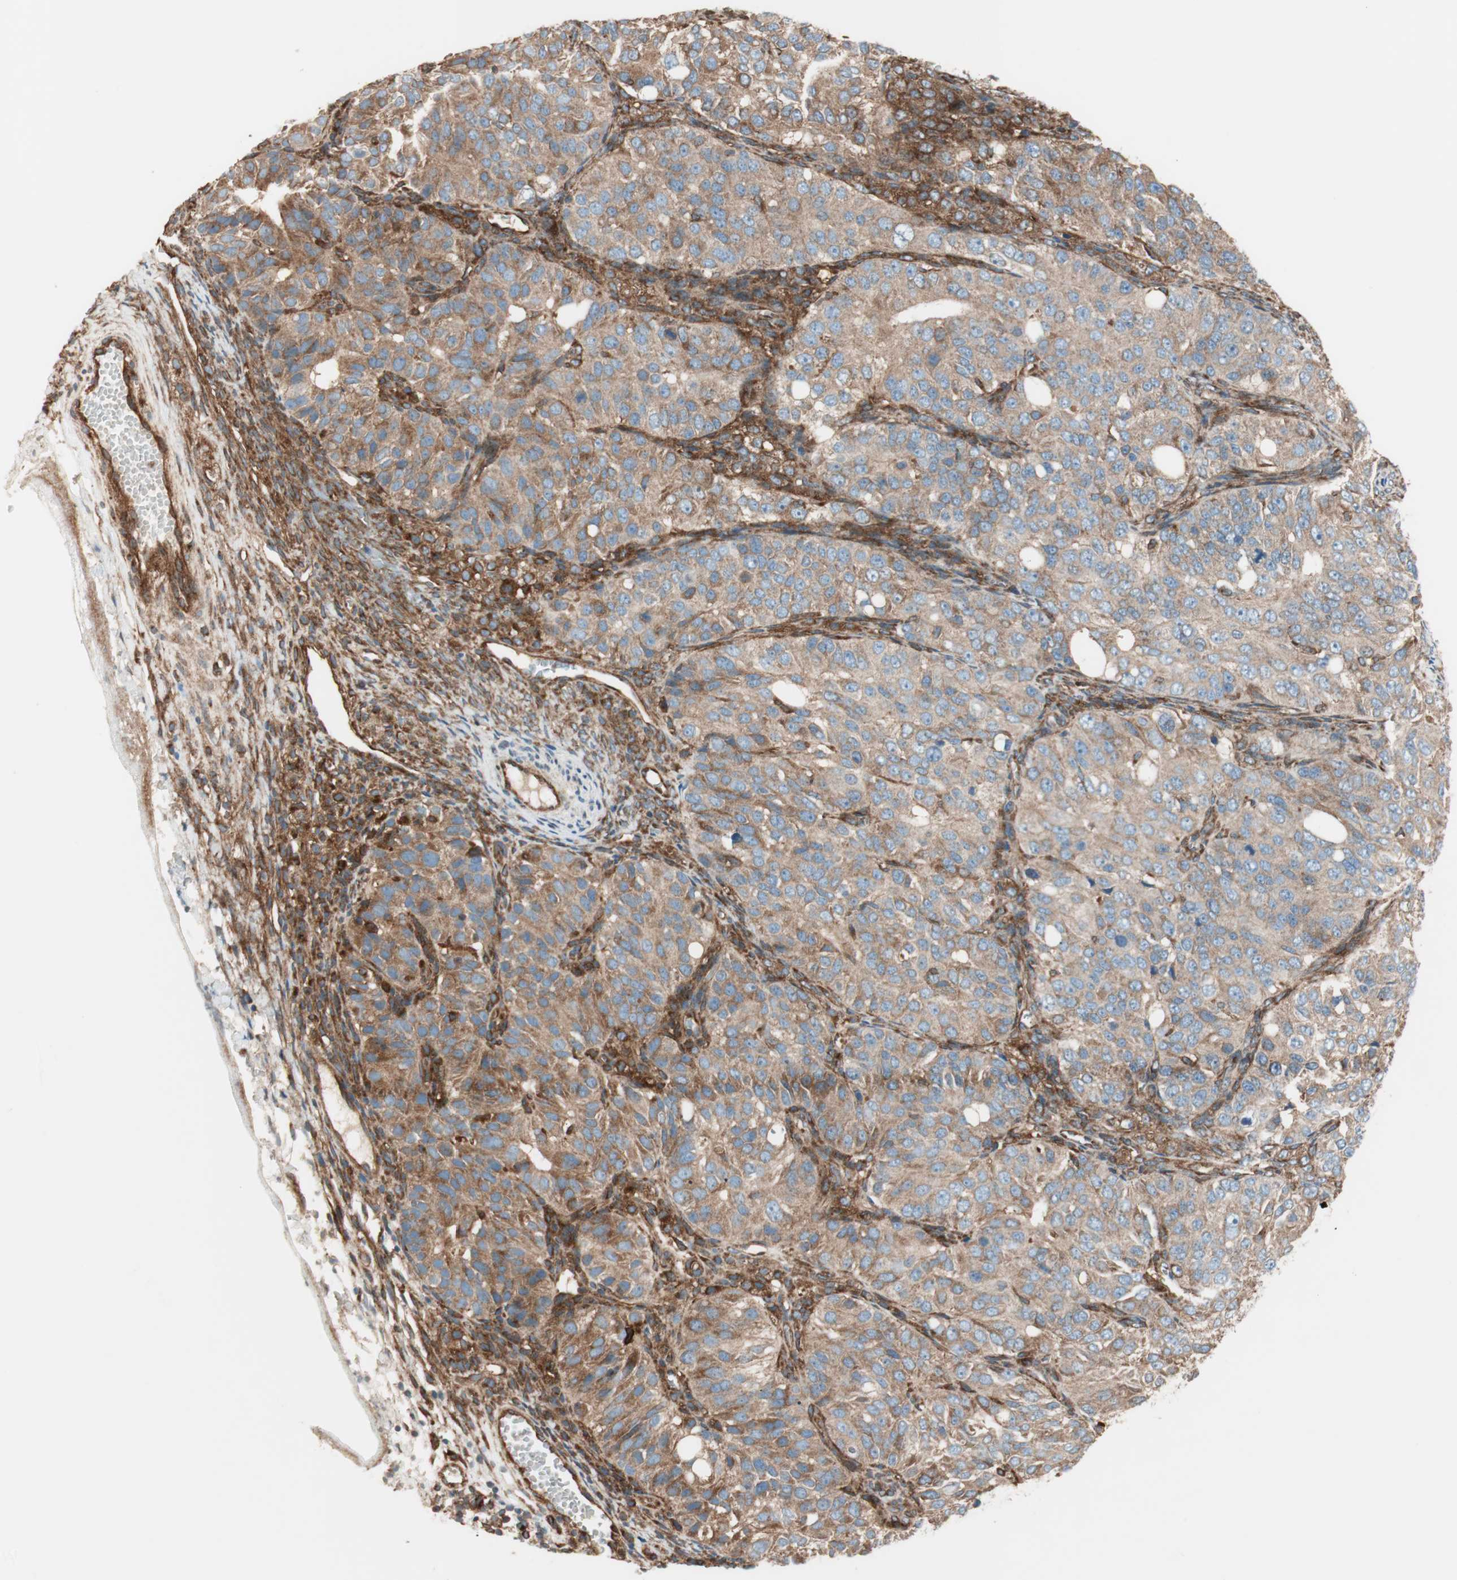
{"staining": {"intensity": "moderate", "quantity": ">75%", "location": "cytoplasmic/membranous"}, "tissue": "ovarian cancer", "cell_type": "Tumor cells", "image_type": "cancer", "snomed": [{"axis": "morphology", "description": "Carcinoma, endometroid"}, {"axis": "topography", "description": "Ovary"}], "caption": "Ovarian endometroid carcinoma stained for a protein (brown) demonstrates moderate cytoplasmic/membranous positive positivity in about >75% of tumor cells.", "gene": "RAB5A", "patient": {"sex": "female", "age": 51}}